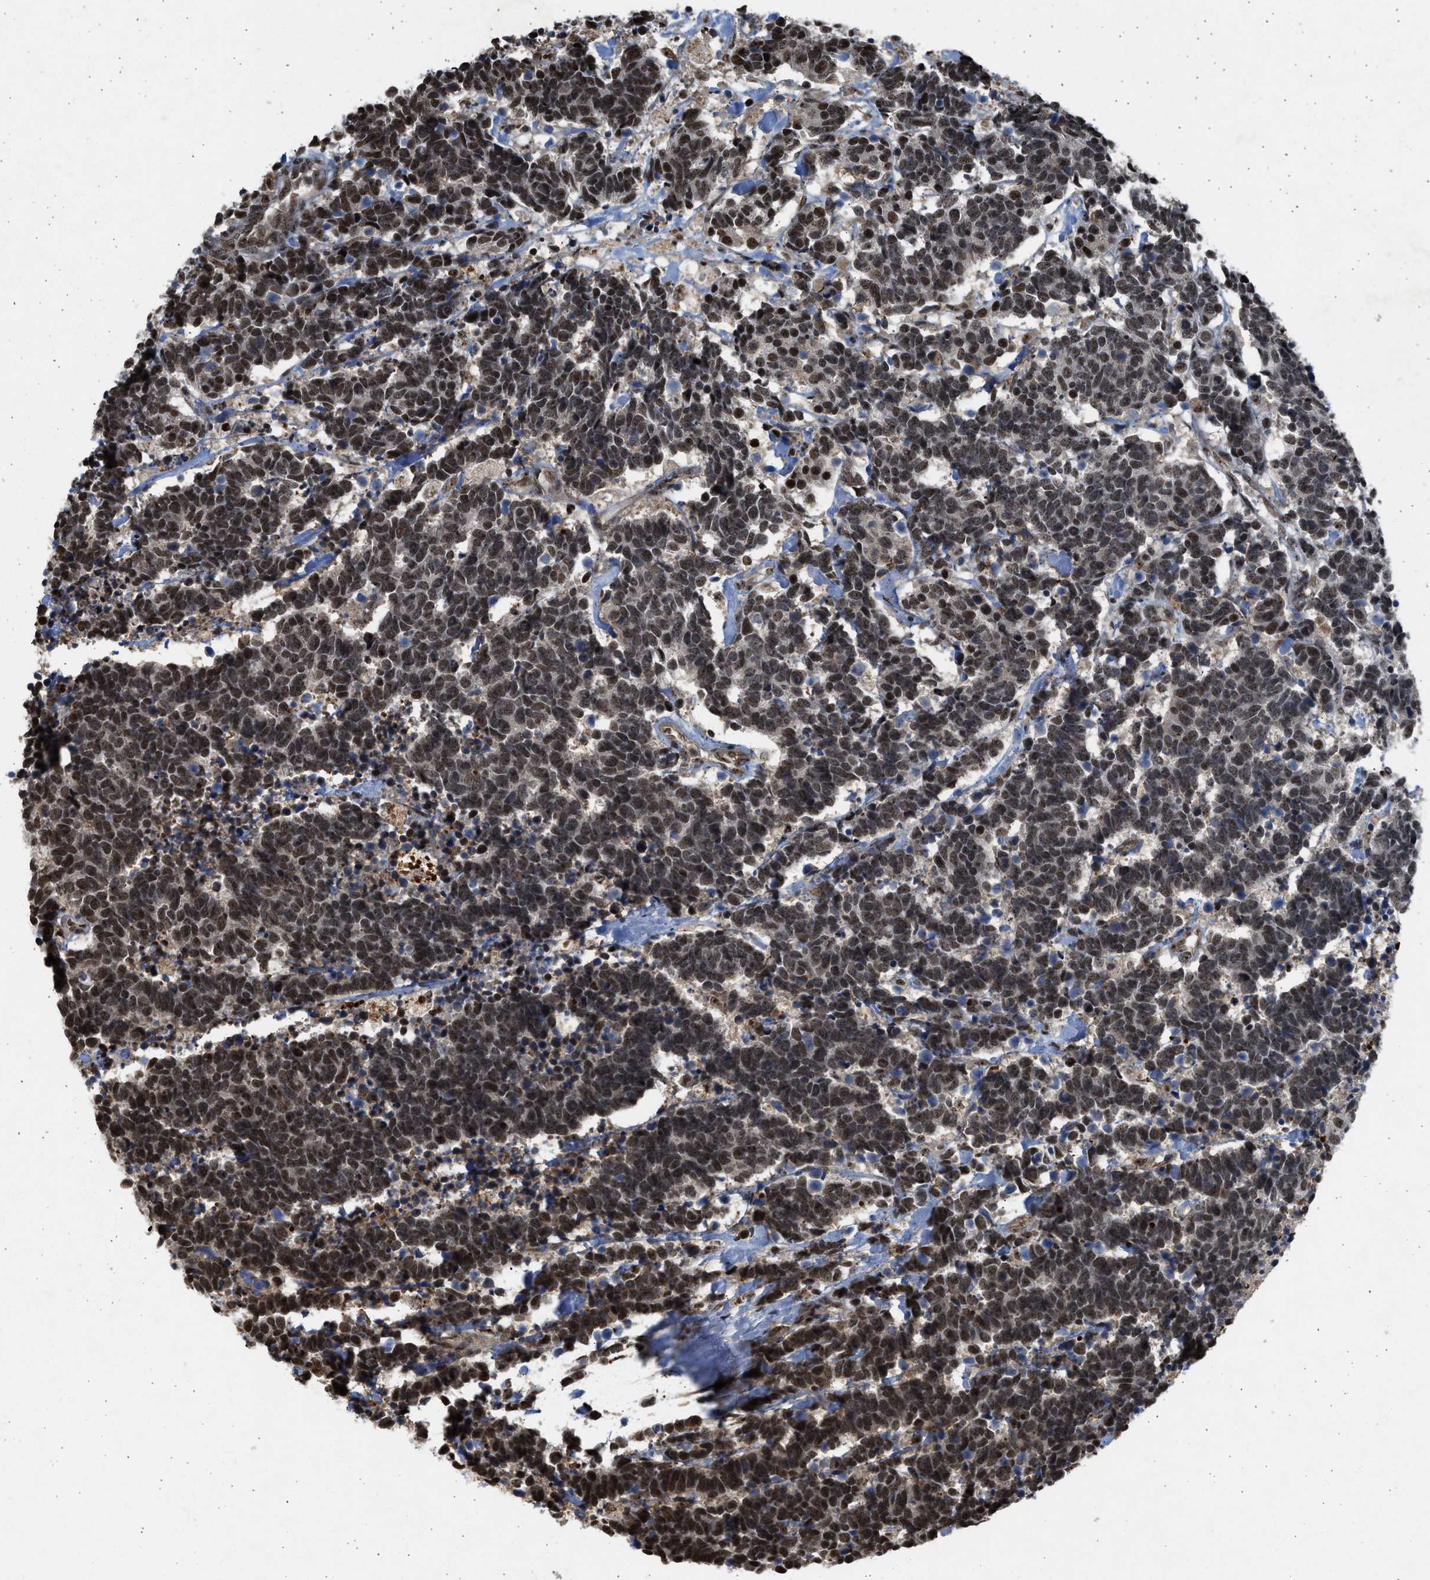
{"staining": {"intensity": "moderate", "quantity": ">75%", "location": "nuclear"}, "tissue": "carcinoid", "cell_type": "Tumor cells", "image_type": "cancer", "snomed": [{"axis": "morphology", "description": "Carcinoma, NOS"}, {"axis": "morphology", "description": "Carcinoid, malignant, NOS"}, {"axis": "topography", "description": "Urinary bladder"}], "caption": "Tumor cells demonstrate medium levels of moderate nuclear expression in approximately >75% of cells in carcinoma.", "gene": "TFDP2", "patient": {"sex": "male", "age": 57}}